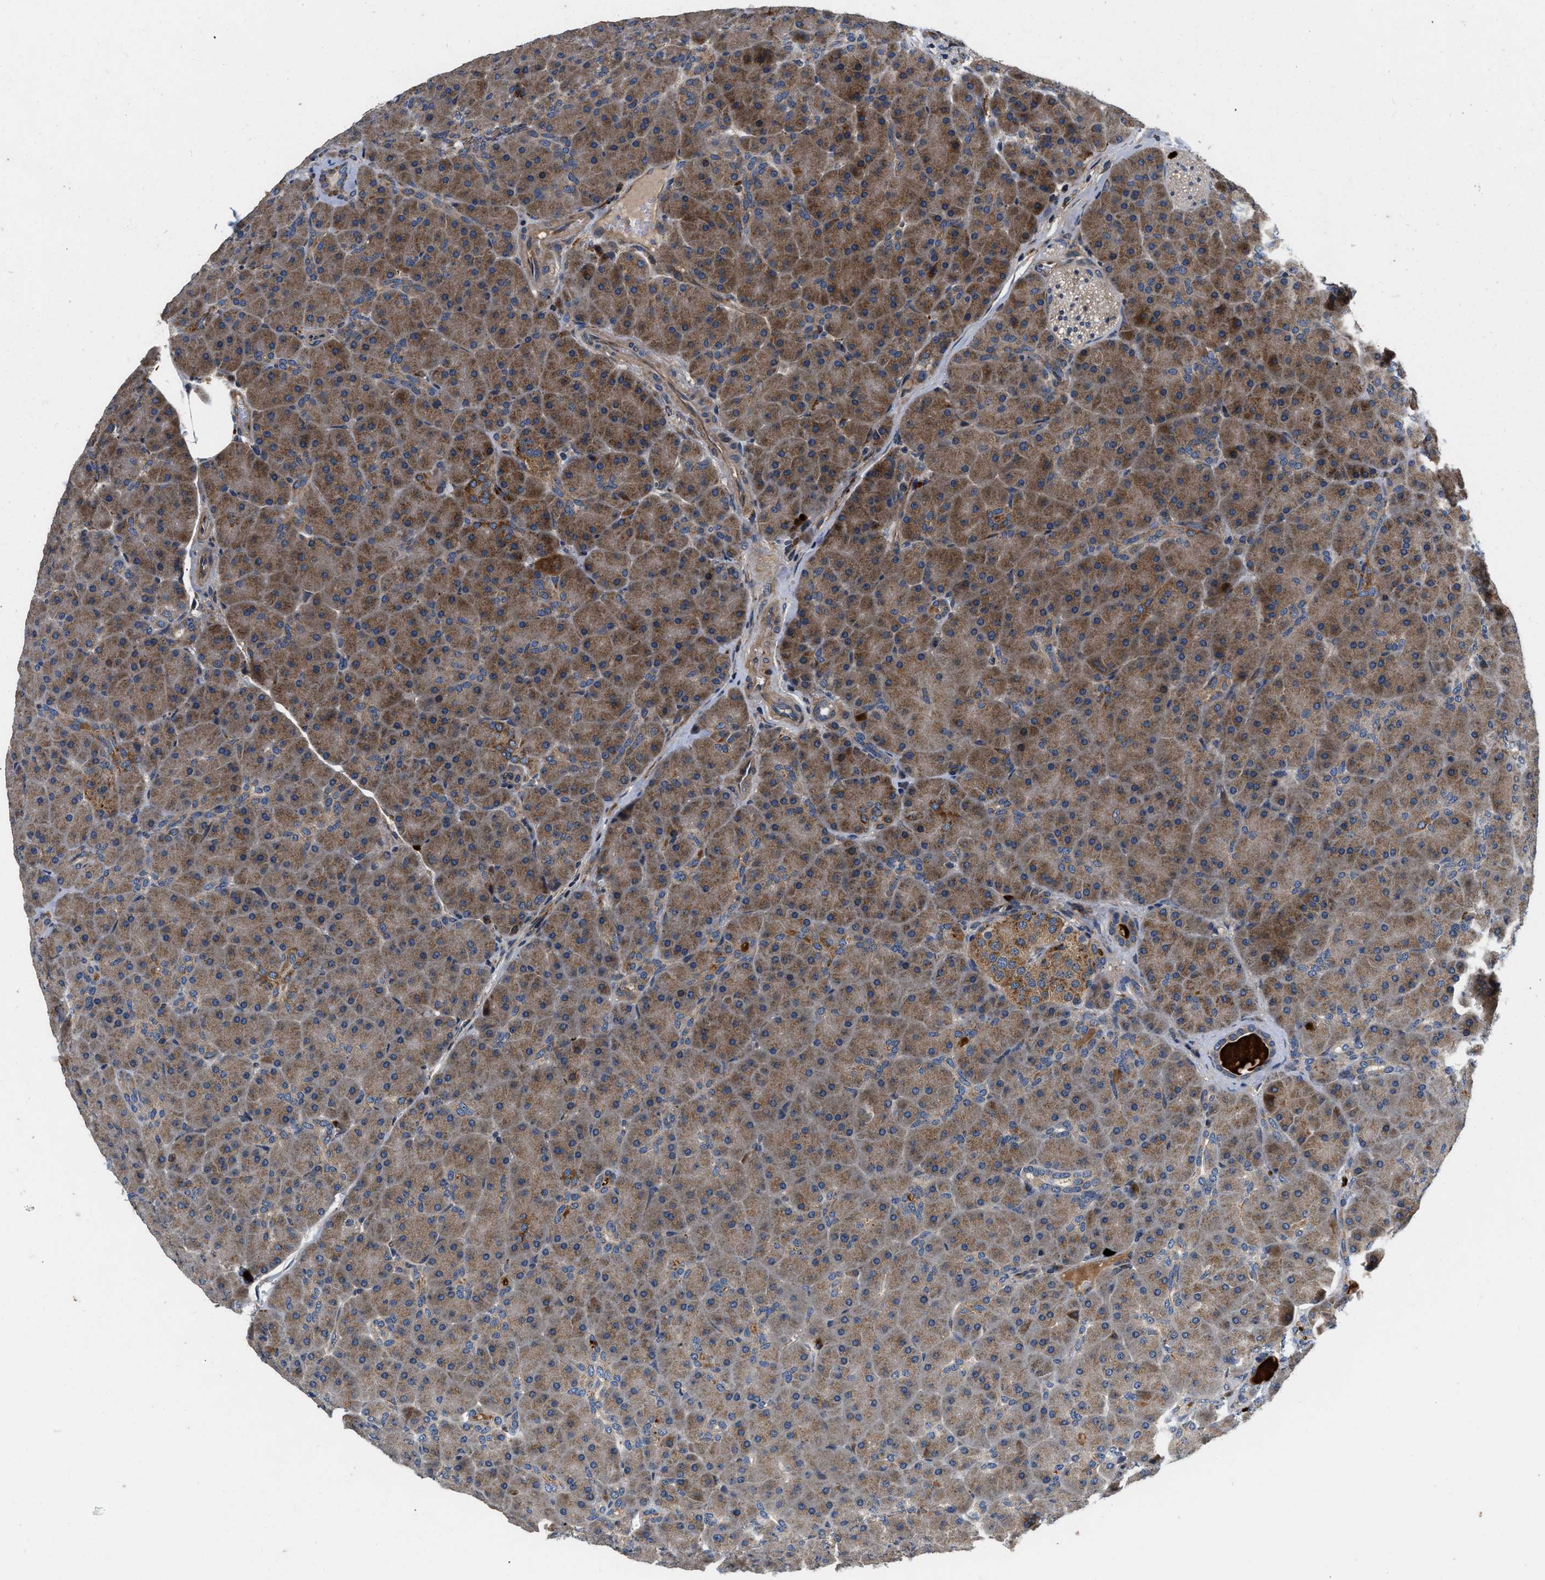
{"staining": {"intensity": "strong", "quantity": "25%-75%", "location": "cytoplasmic/membranous"}, "tissue": "pancreas", "cell_type": "Exocrine glandular cells", "image_type": "normal", "snomed": [{"axis": "morphology", "description": "Normal tissue, NOS"}, {"axis": "topography", "description": "Pancreas"}], "caption": "Immunohistochemical staining of normal pancreas shows 25%-75% levels of strong cytoplasmic/membranous protein expression in approximately 25%-75% of exocrine glandular cells.", "gene": "NME6", "patient": {"sex": "male", "age": 66}}